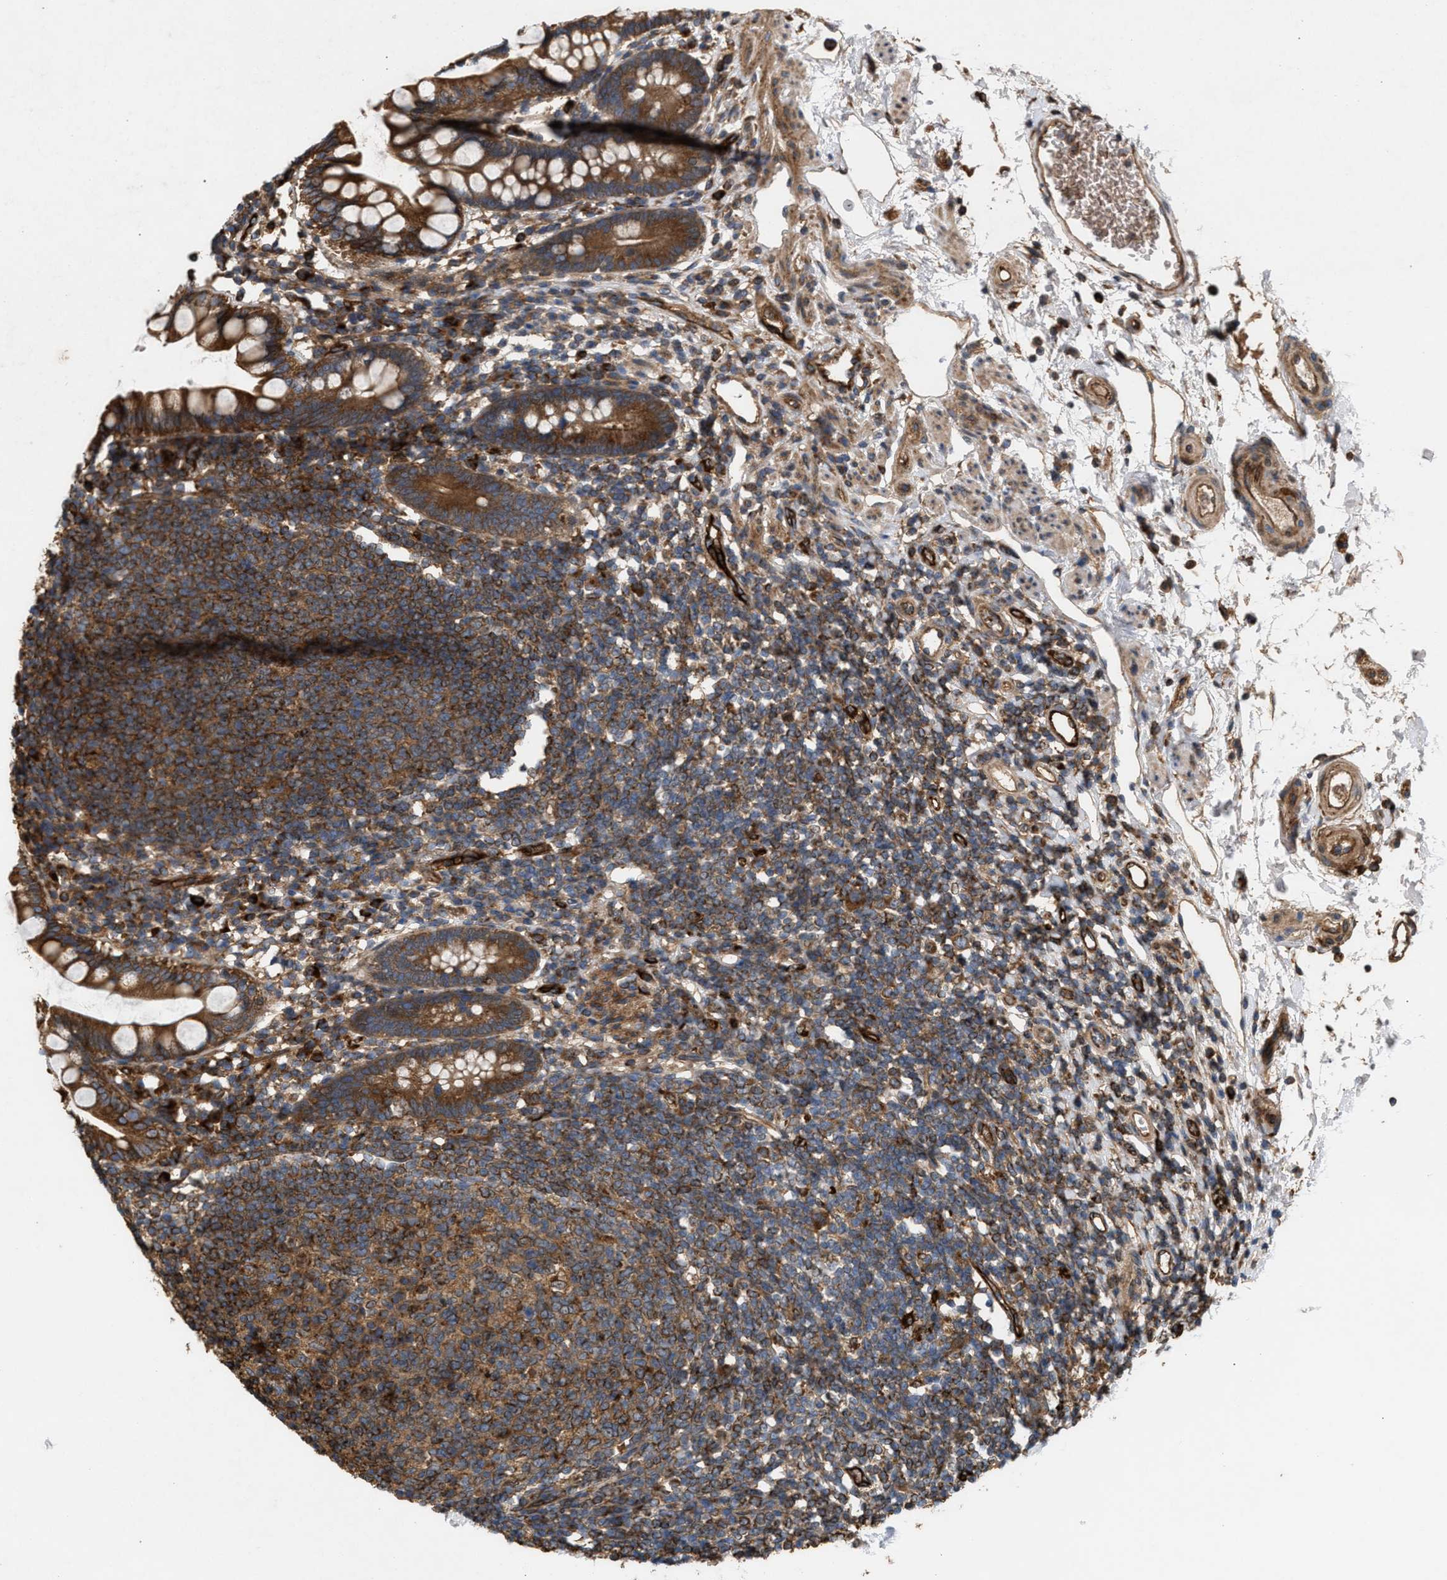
{"staining": {"intensity": "strong", "quantity": ">75%", "location": "cytoplasmic/membranous"}, "tissue": "small intestine", "cell_type": "Glandular cells", "image_type": "normal", "snomed": [{"axis": "morphology", "description": "Normal tissue, NOS"}, {"axis": "topography", "description": "Small intestine"}], "caption": "A histopathology image of small intestine stained for a protein exhibits strong cytoplasmic/membranous brown staining in glandular cells. The staining was performed using DAB (3,3'-diaminobenzidine), with brown indicating positive protein expression. Nuclei are stained blue with hematoxylin.", "gene": "GCC1", "patient": {"sex": "female", "age": 84}}